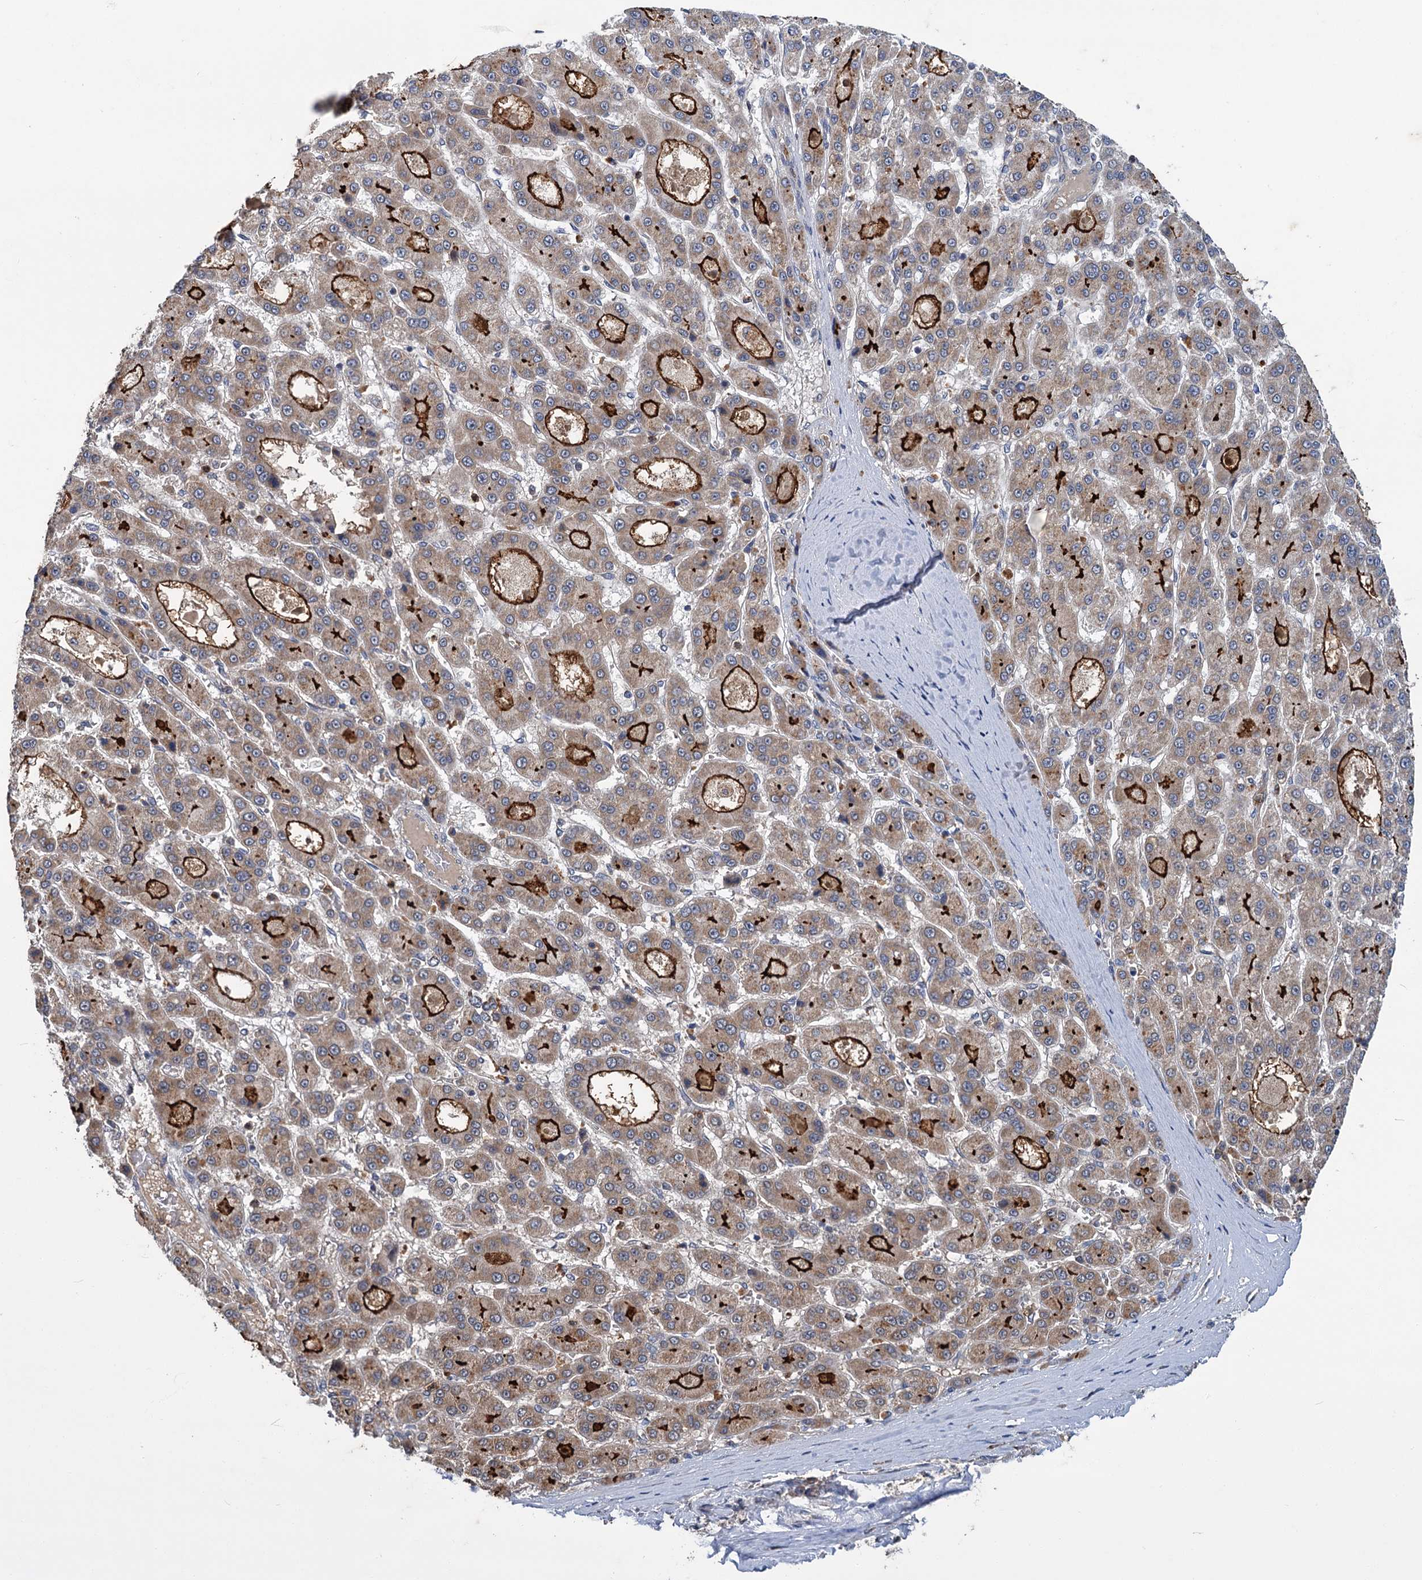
{"staining": {"intensity": "strong", "quantity": "25%-75%", "location": "cytoplasmic/membranous"}, "tissue": "liver cancer", "cell_type": "Tumor cells", "image_type": "cancer", "snomed": [{"axis": "morphology", "description": "Carcinoma, Hepatocellular, NOS"}, {"axis": "topography", "description": "Liver"}], "caption": "A micrograph of liver cancer (hepatocellular carcinoma) stained for a protein shows strong cytoplasmic/membranous brown staining in tumor cells. Using DAB (brown) and hematoxylin (blue) stains, captured at high magnification using brightfield microscopy.", "gene": "DYNC2H1", "patient": {"sex": "male", "age": 70}}